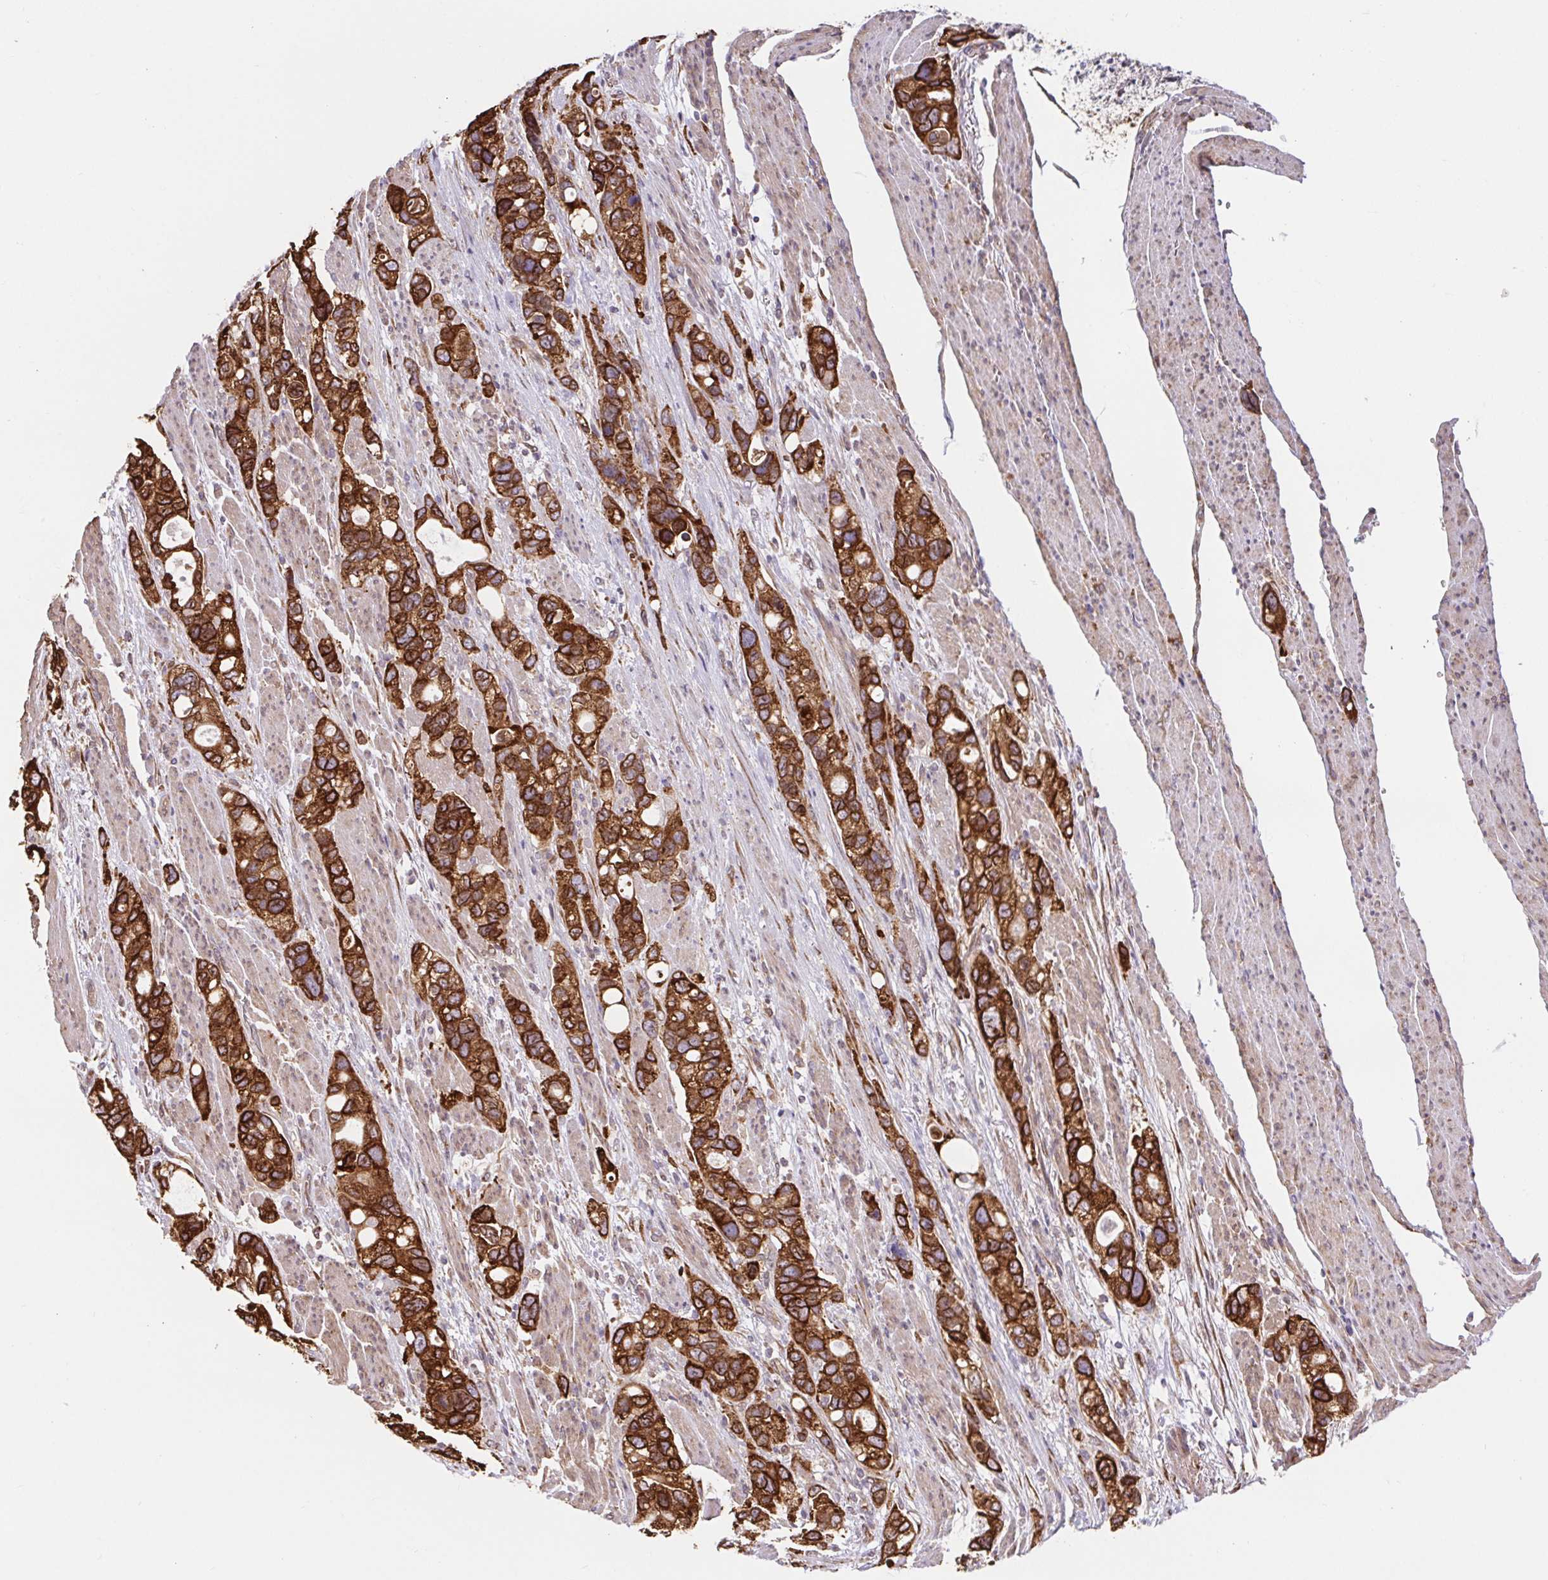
{"staining": {"intensity": "strong", "quantity": "25%-75%", "location": "cytoplasmic/membranous"}, "tissue": "stomach cancer", "cell_type": "Tumor cells", "image_type": "cancer", "snomed": [{"axis": "morphology", "description": "Adenocarcinoma, NOS"}, {"axis": "topography", "description": "Stomach, upper"}], "caption": "Stomach cancer stained for a protein demonstrates strong cytoplasmic/membranous positivity in tumor cells.", "gene": "LYPD5", "patient": {"sex": "female", "age": 81}}